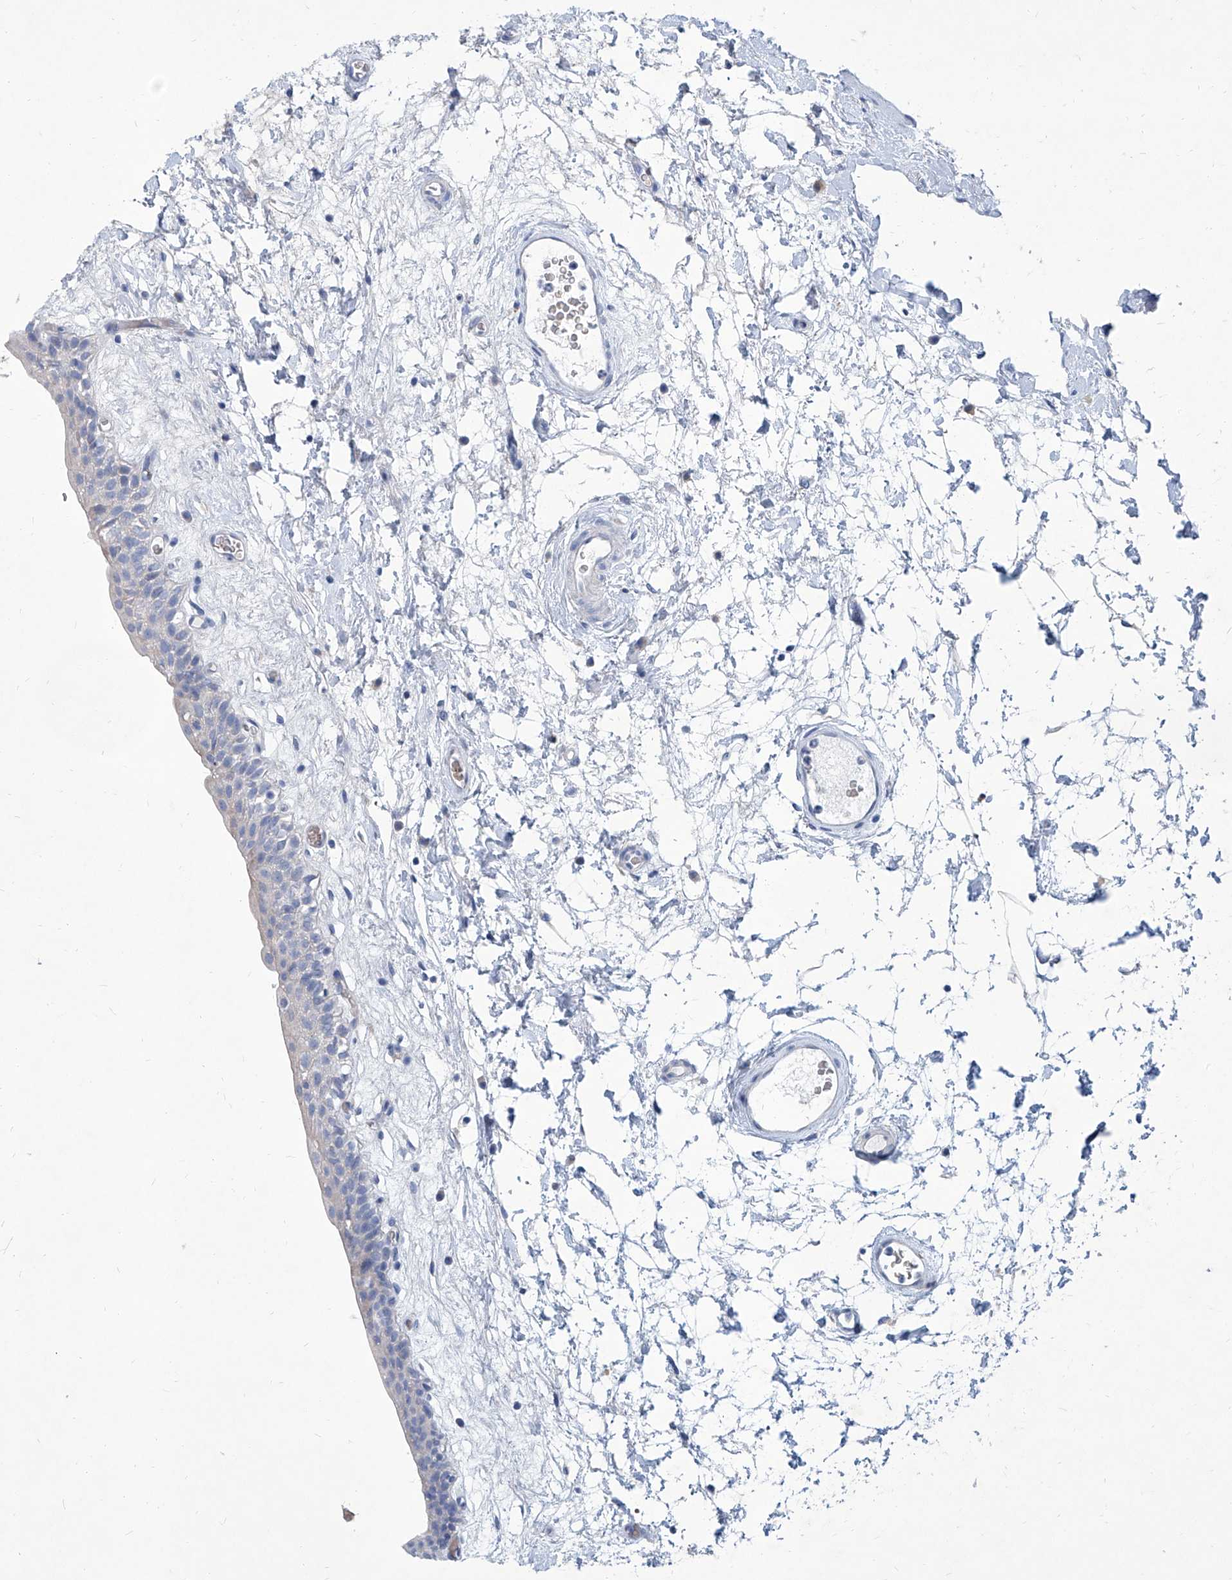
{"staining": {"intensity": "negative", "quantity": "none", "location": "none"}, "tissue": "urinary bladder", "cell_type": "Urothelial cells", "image_type": "normal", "snomed": [{"axis": "morphology", "description": "Normal tissue, NOS"}, {"axis": "topography", "description": "Urinary bladder"}], "caption": "Protein analysis of unremarkable urinary bladder exhibits no significant expression in urothelial cells. (DAB IHC with hematoxylin counter stain).", "gene": "FPR2", "patient": {"sex": "male", "age": 83}}